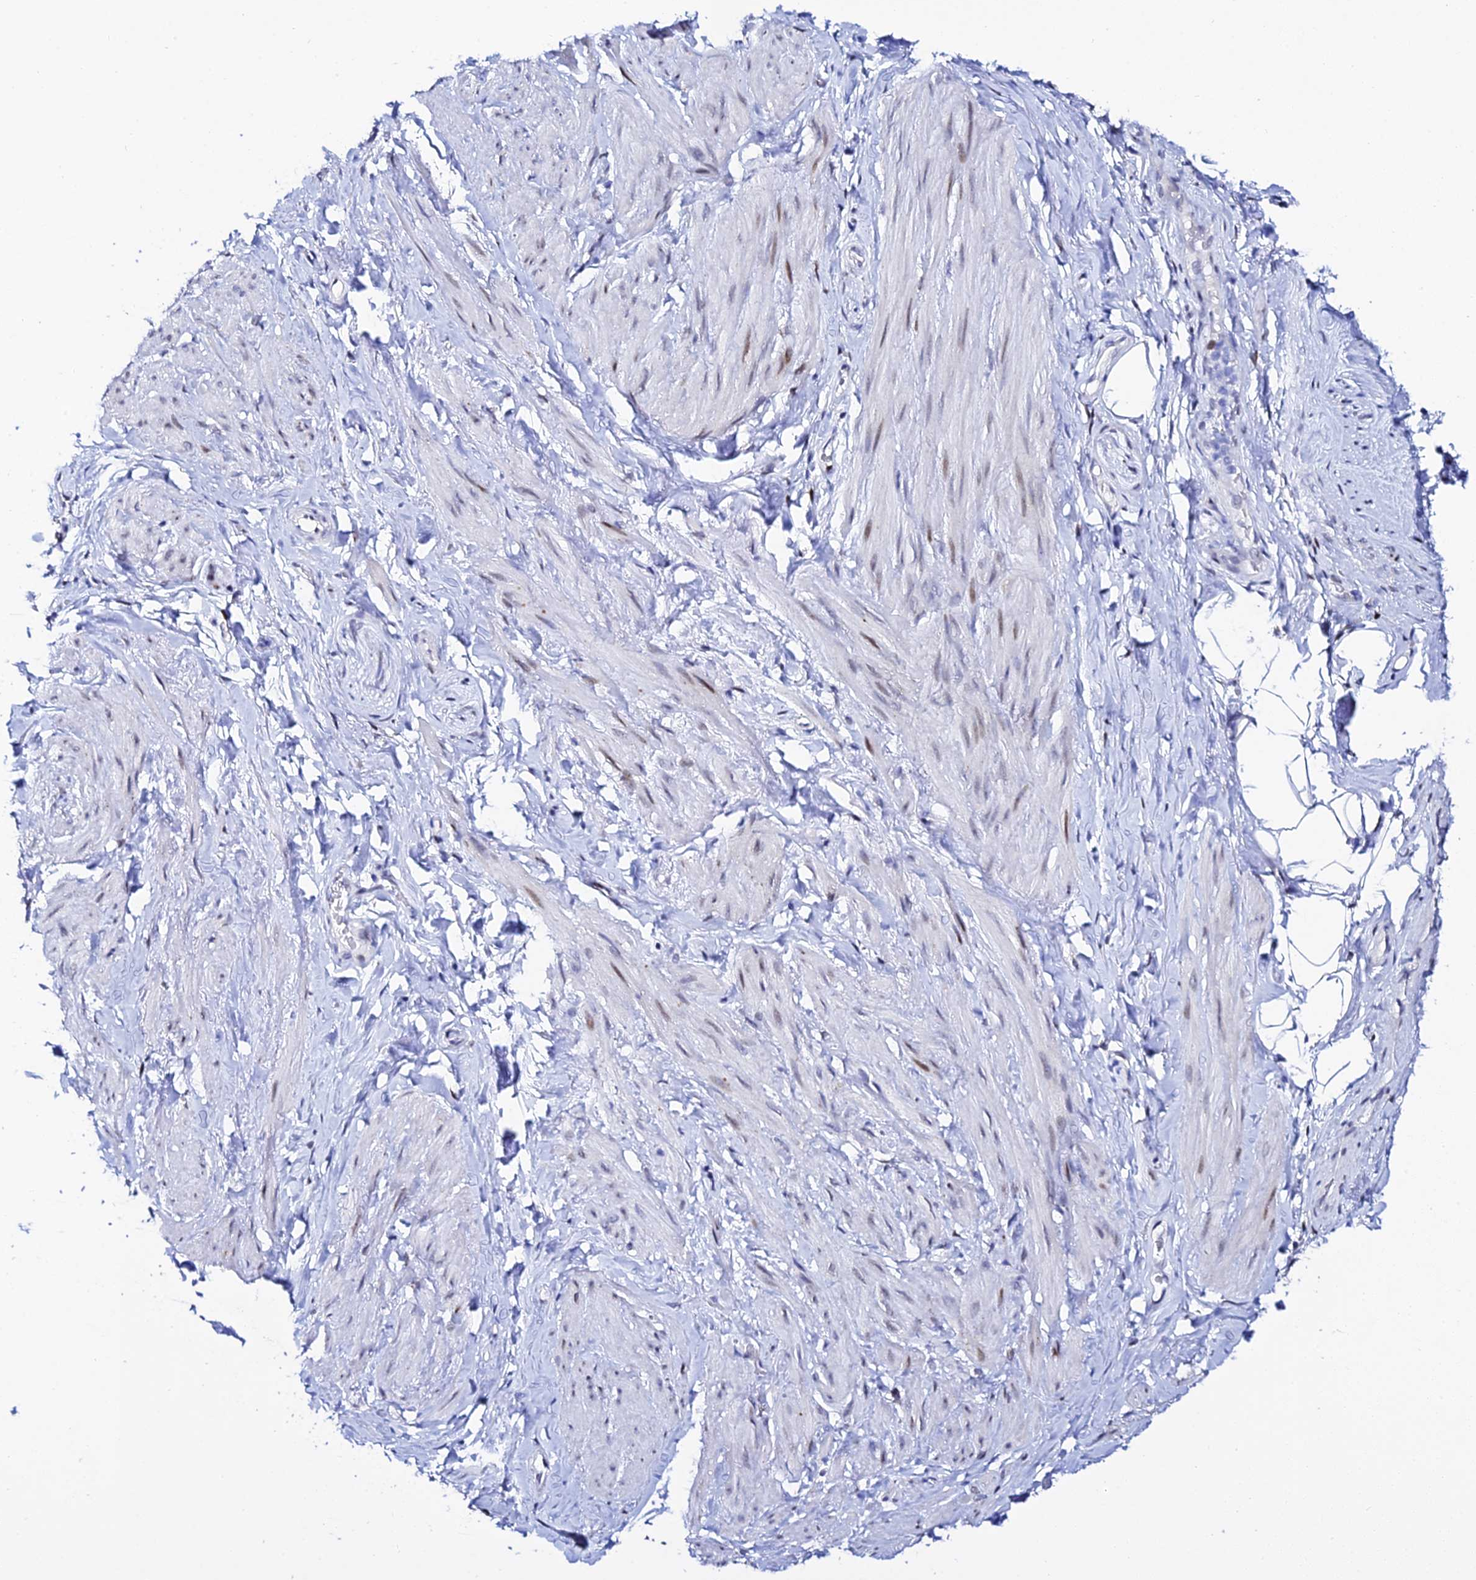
{"staining": {"intensity": "weak", "quantity": "<25%", "location": "nuclear"}, "tissue": "smooth muscle", "cell_type": "Smooth muscle cells", "image_type": "normal", "snomed": [{"axis": "morphology", "description": "Normal tissue, NOS"}, {"axis": "topography", "description": "Smooth muscle"}, {"axis": "topography", "description": "Peripheral nerve tissue"}], "caption": "A high-resolution photomicrograph shows IHC staining of benign smooth muscle, which reveals no significant positivity in smooth muscle cells. Nuclei are stained in blue.", "gene": "POFUT2", "patient": {"sex": "male", "age": 69}}